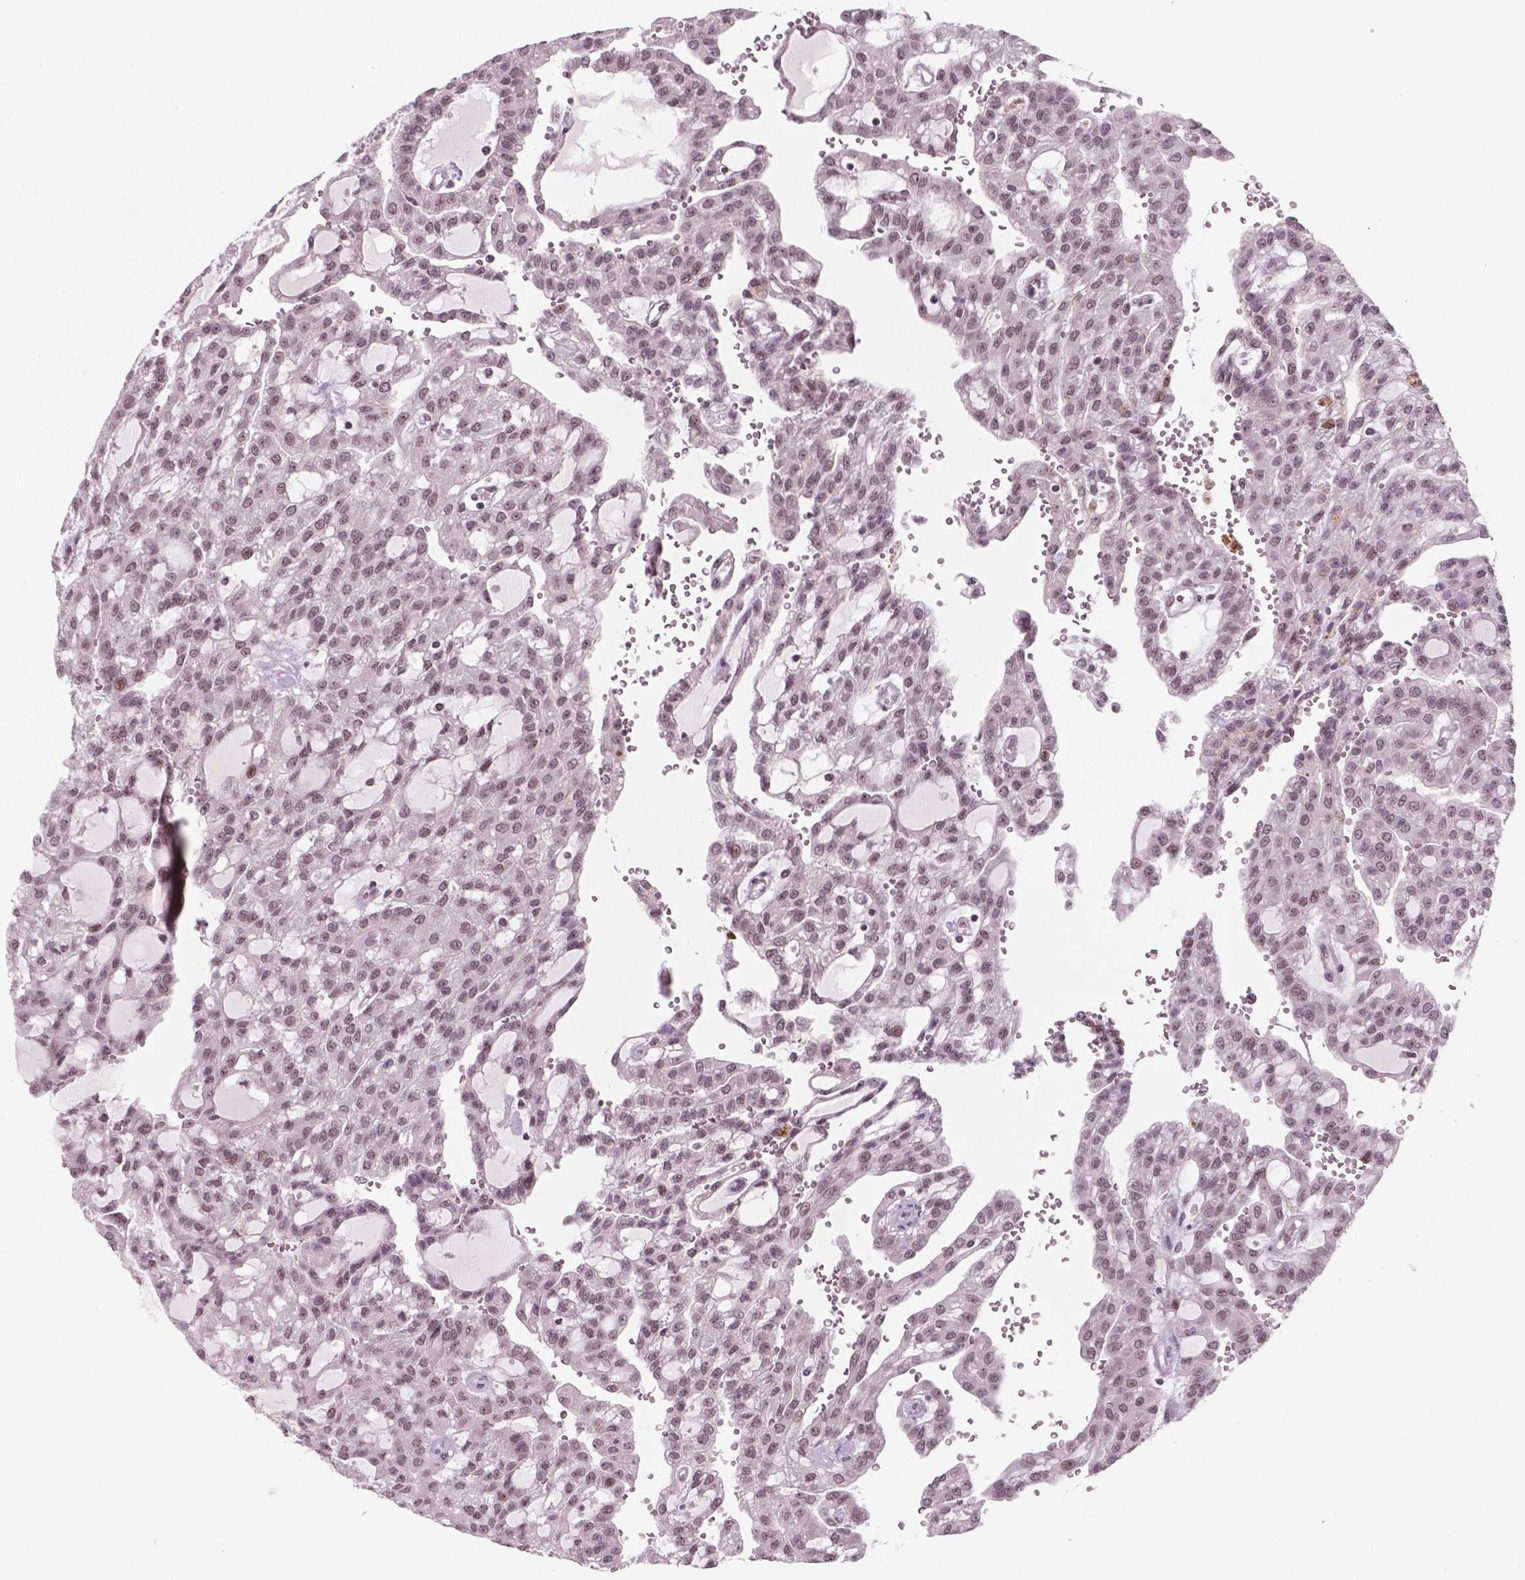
{"staining": {"intensity": "moderate", "quantity": ">75%", "location": "nuclear"}, "tissue": "renal cancer", "cell_type": "Tumor cells", "image_type": "cancer", "snomed": [{"axis": "morphology", "description": "Adenocarcinoma, NOS"}, {"axis": "topography", "description": "Kidney"}], "caption": "DAB (3,3'-diaminobenzidine) immunohistochemical staining of renal adenocarcinoma exhibits moderate nuclear protein expression in about >75% of tumor cells.", "gene": "POLR2E", "patient": {"sex": "male", "age": 63}}